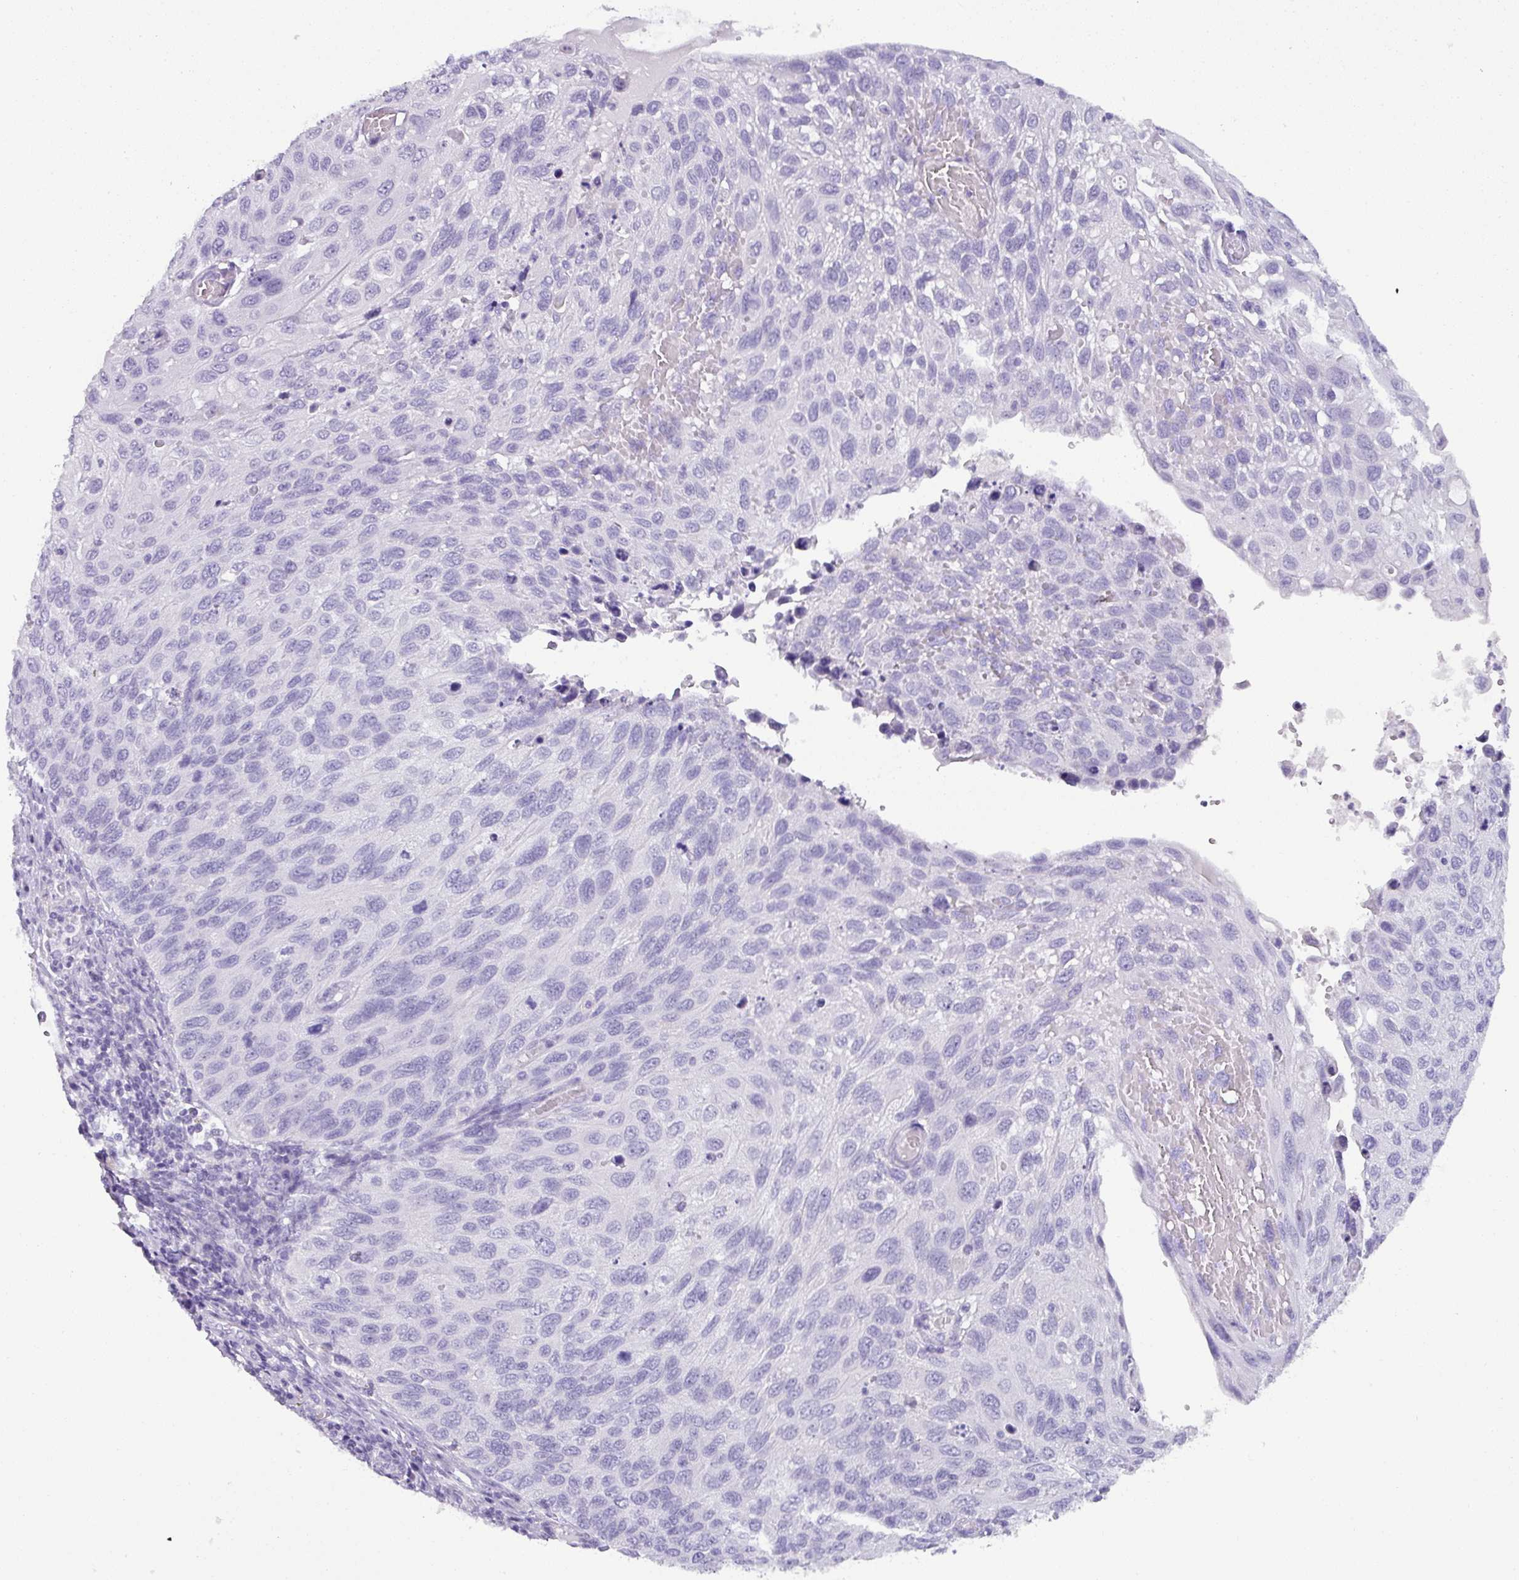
{"staining": {"intensity": "negative", "quantity": "none", "location": "none"}, "tissue": "cervical cancer", "cell_type": "Tumor cells", "image_type": "cancer", "snomed": [{"axis": "morphology", "description": "Squamous cell carcinoma, NOS"}, {"axis": "topography", "description": "Cervix"}], "caption": "Cervical cancer was stained to show a protein in brown. There is no significant staining in tumor cells. (Brightfield microscopy of DAB (3,3'-diaminobenzidine) immunohistochemistry at high magnification).", "gene": "NAPSA", "patient": {"sex": "female", "age": 70}}